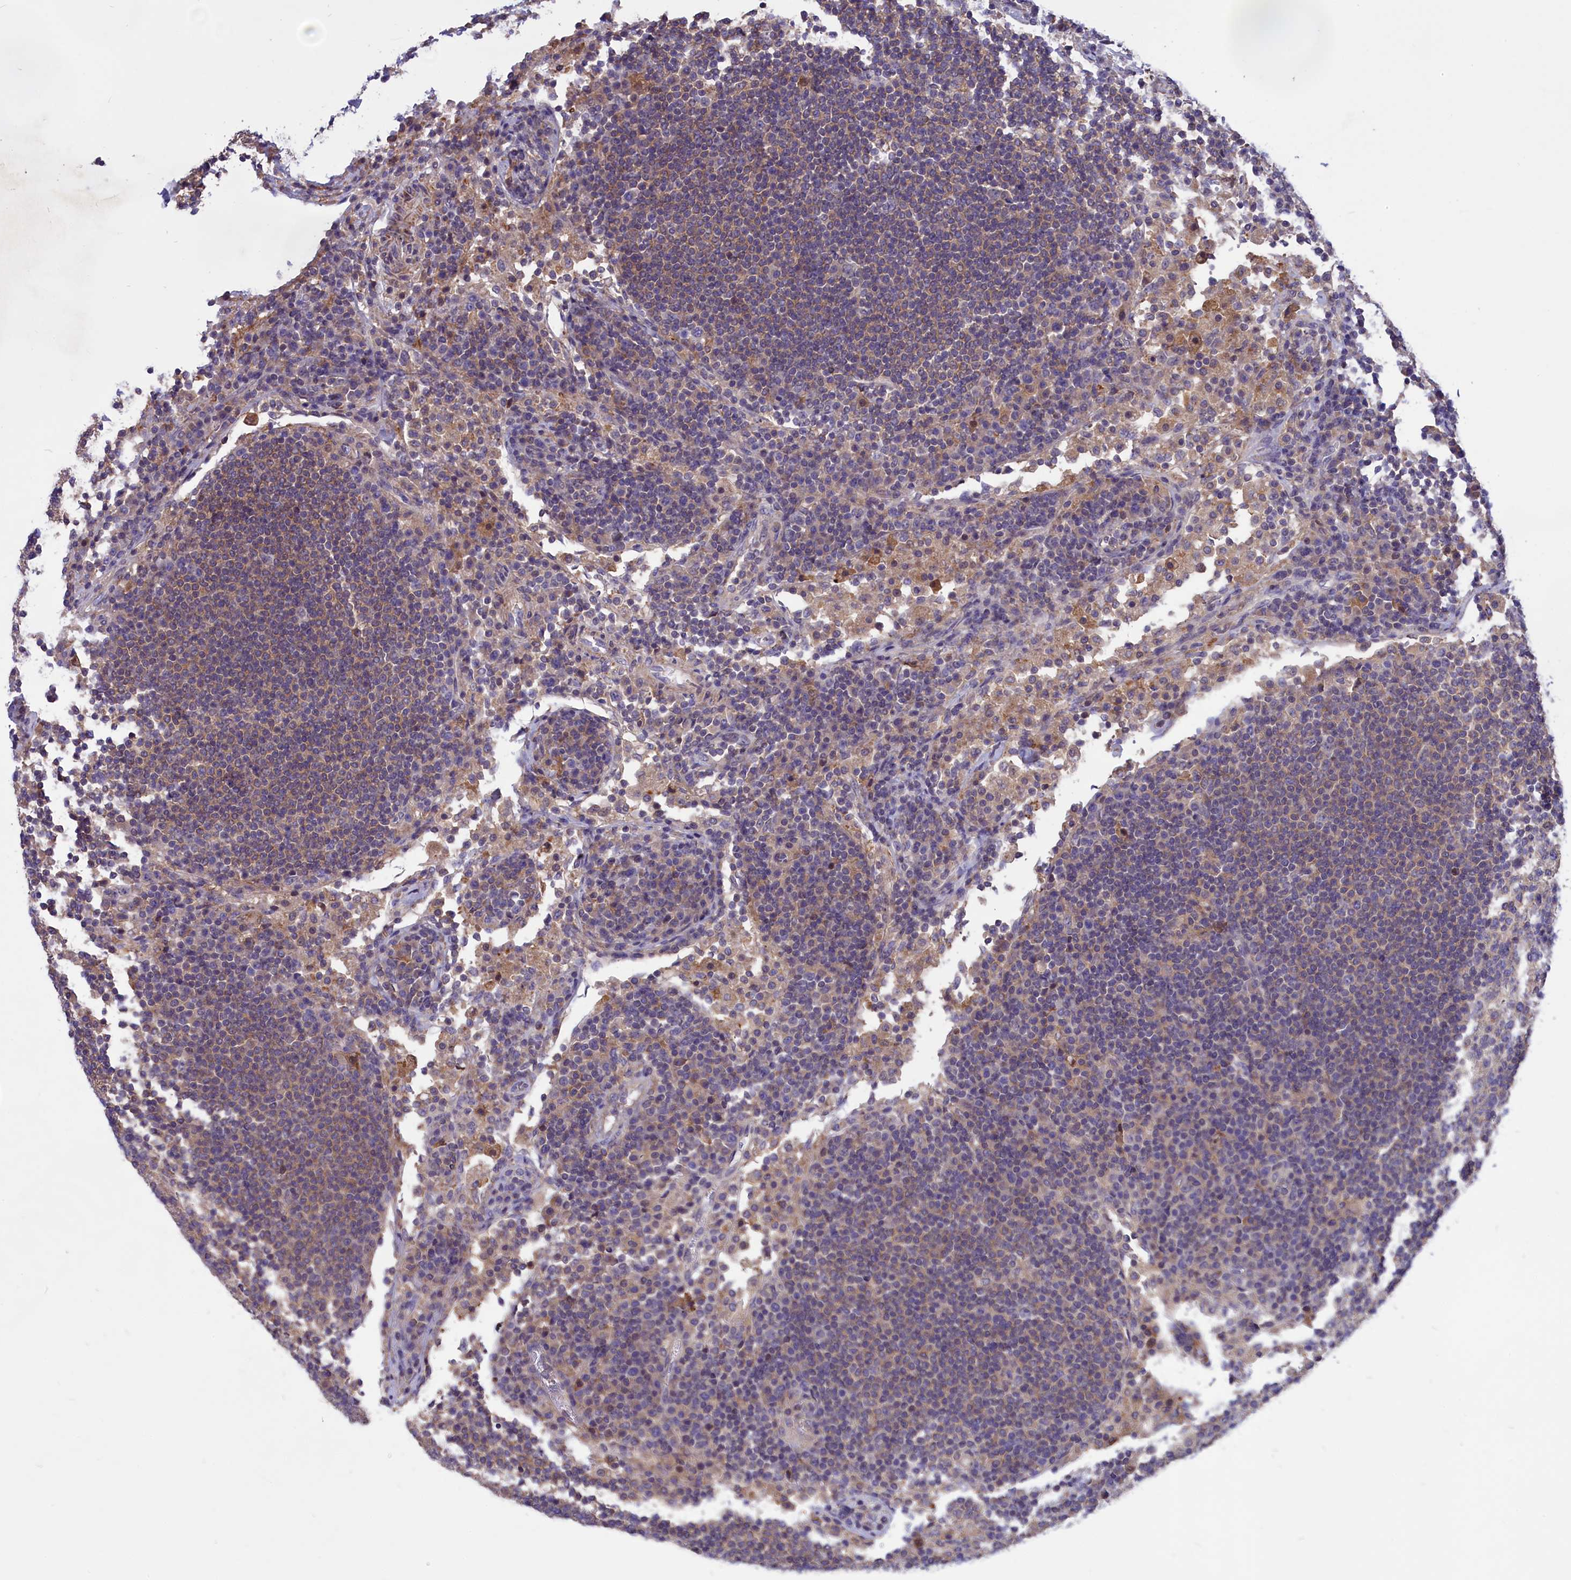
{"staining": {"intensity": "weak", "quantity": "25%-75%", "location": "cytoplasmic/membranous"}, "tissue": "lymph node", "cell_type": "Non-germinal center cells", "image_type": "normal", "snomed": [{"axis": "morphology", "description": "Normal tissue, NOS"}, {"axis": "topography", "description": "Lymph node"}], "caption": "An image of human lymph node stained for a protein exhibits weak cytoplasmic/membranous brown staining in non-germinal center cells. Nuclei are stained in blue.", "gene": "AMDHD2", "patient": {"sex": "female", "age": 53}}